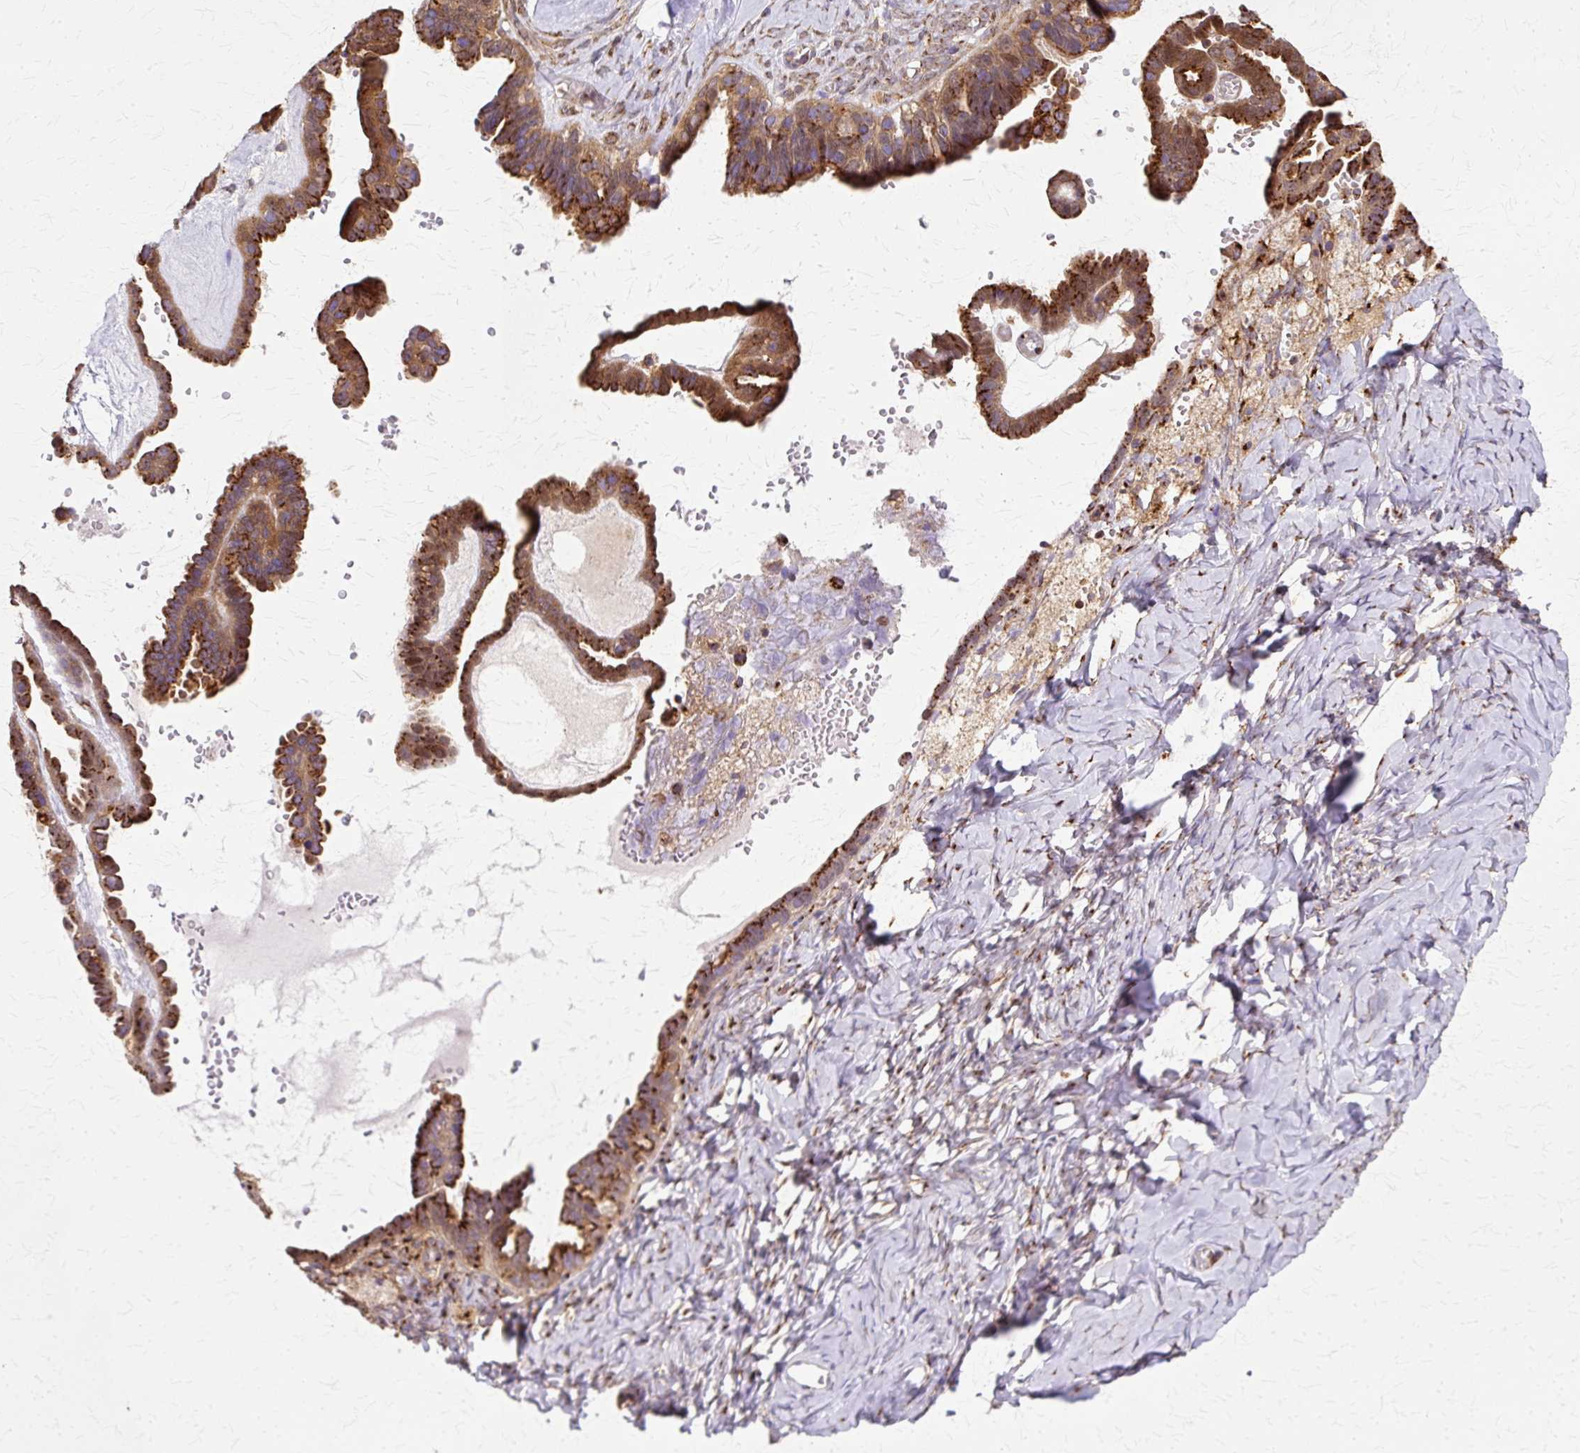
{"staining": {"intensity": "strong", "quantity": "25%-75%", "location": "cytoplasmic/membranous"}, "tissue": "ovarian cancer", "cell_type": "Tumor cells", "image_type": "cancer", "snomed": [{"axis": "morphology", "description": "Cystadenocarcinoma, serous, NOS"}, {"axis": "topography", "description": "Ovary"}], "caption": "Ovarian serous cystadenocarcinoma was stained to show a protein in brown. There is high levels of strong cytoplasmic/membranous staining in about 25%-75% of tumor cells.", "gene": "COPB1", "patient": {"sex": "female", "age": 69}}